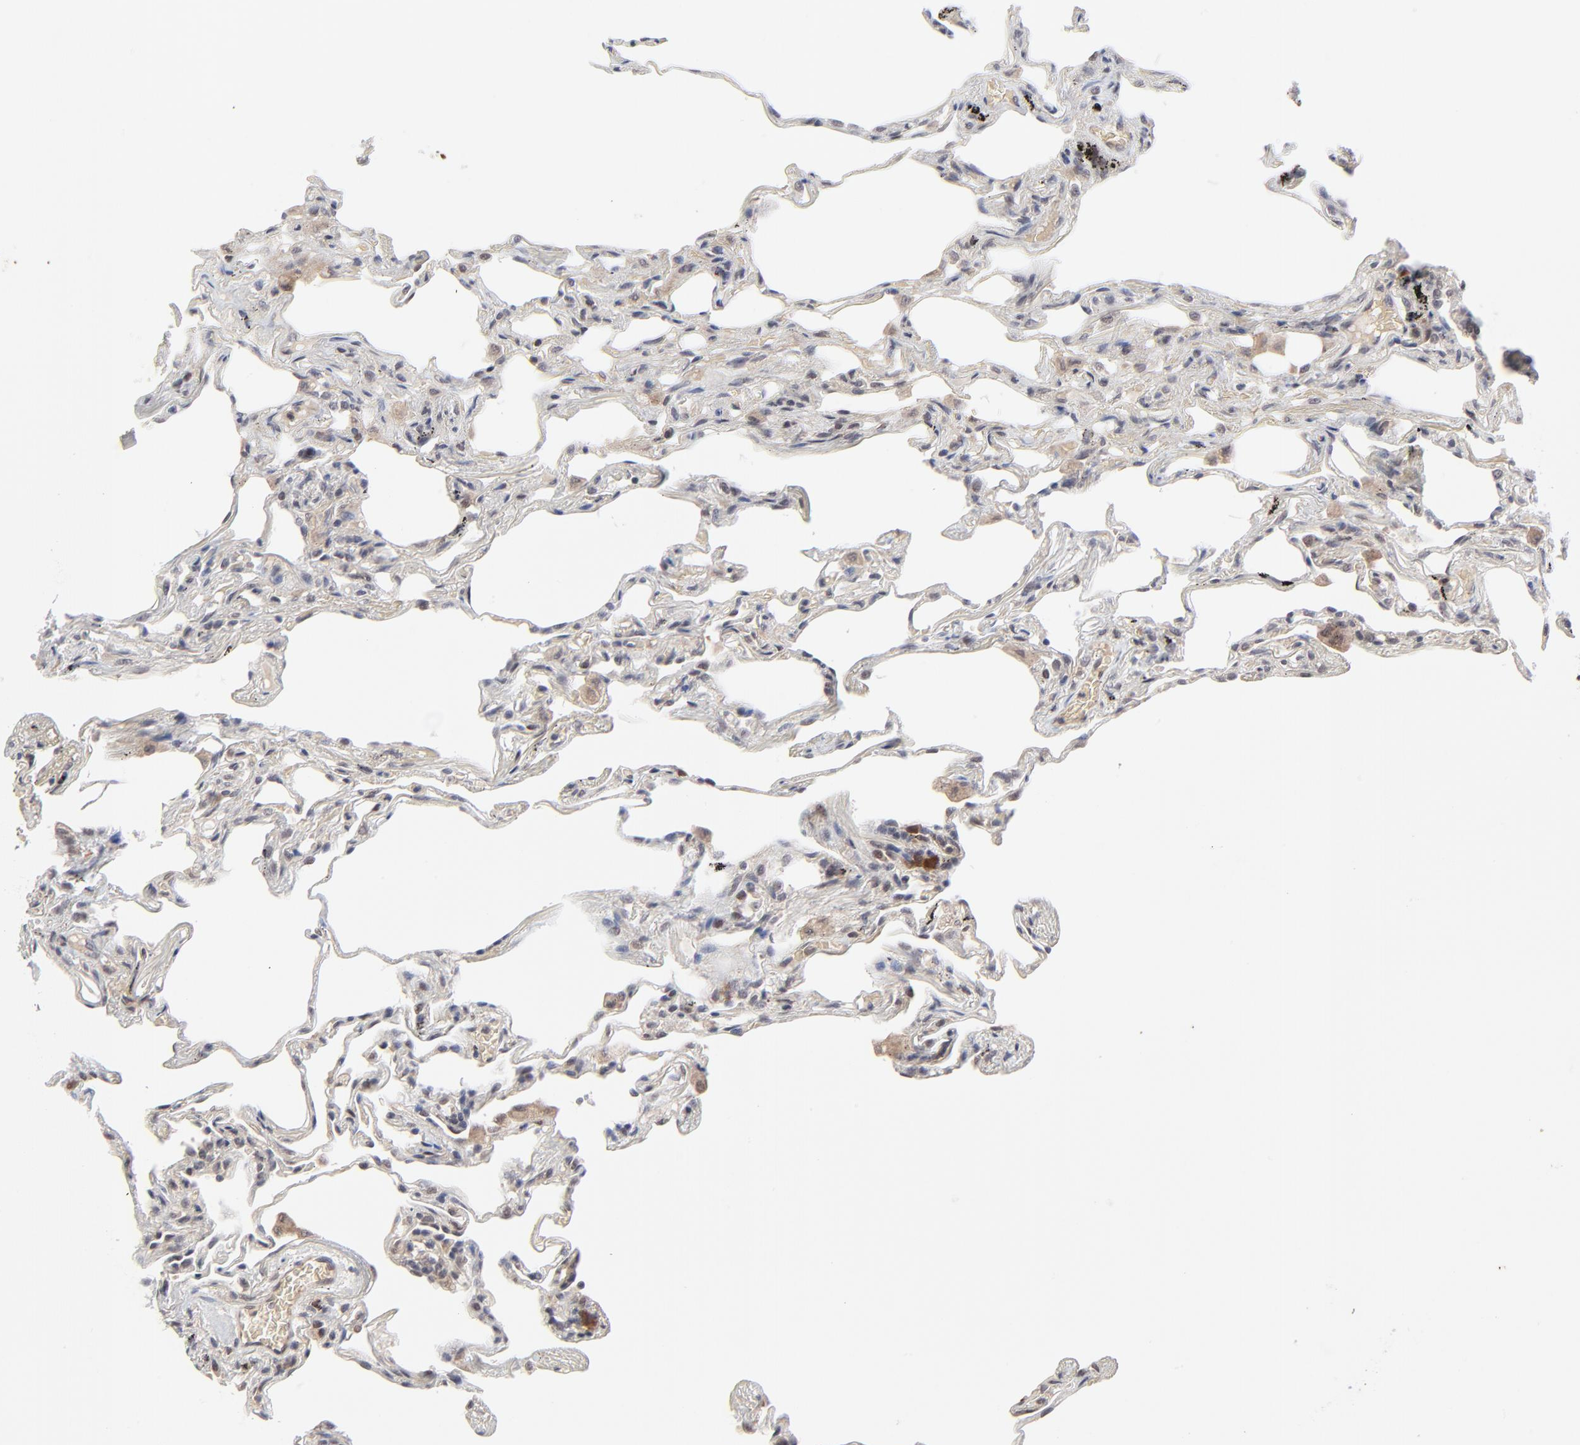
{"staining": {"intensity": "moderate", "quantity": "25%-75%", "location": "cytoplasmic/membranous"}, "tissue": "lung", "cell_type": "Alveolar cells", "image_type": "normal", "snomed": [{"axis": "morphology", "description": "Normal tissue, NOS"}, {"axis": "morphology", "description": "Inflammation, NOS"}, {"axis": "topography", "description": "Lung"}], "caption": "Protein analysis of unremarkable lung displays moderate cytoplasmic/membranous staining in about 25%-75% of alveolar cells.", "gene": "CASP10", "patient": {"sex": "male", "age": 69}}